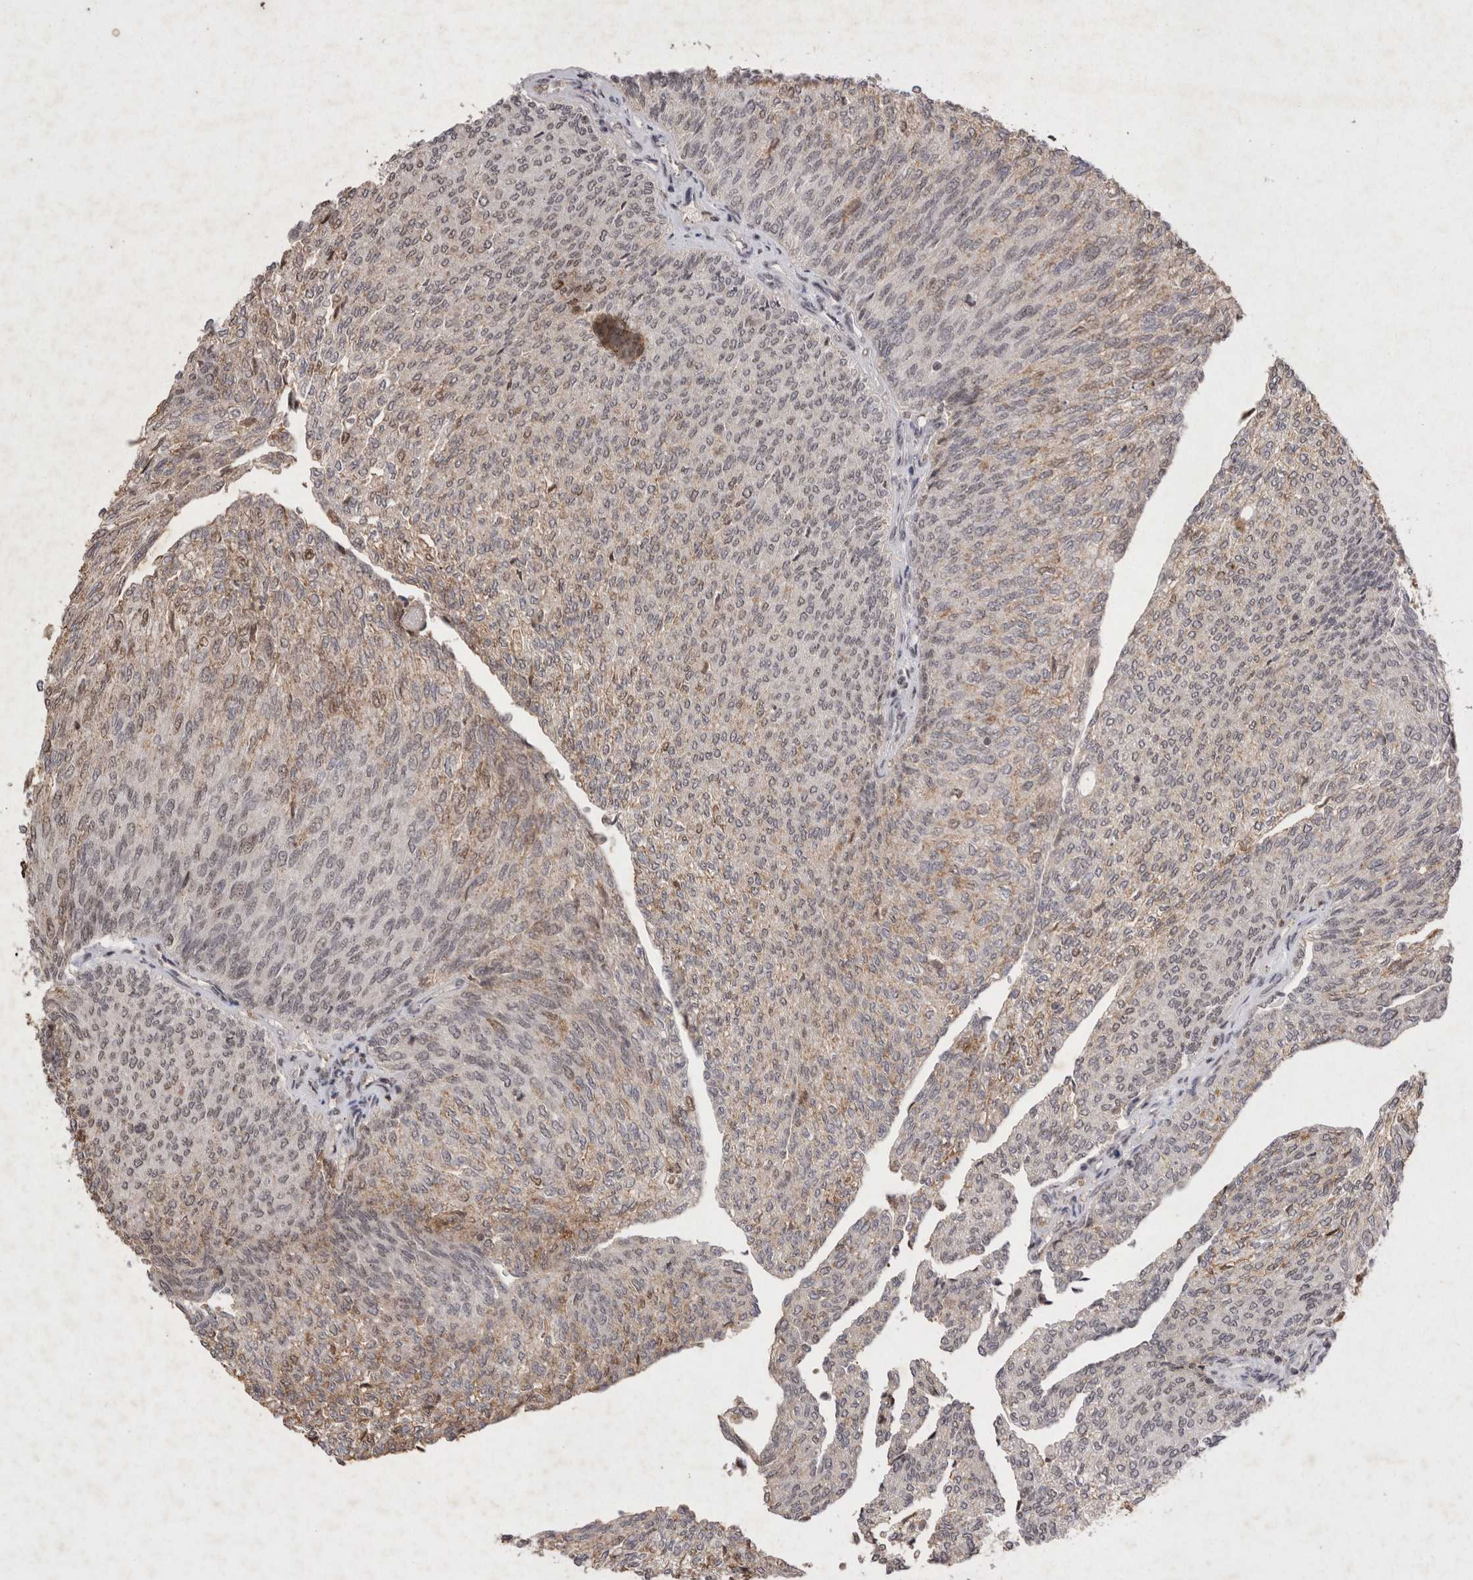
{"staining": {"intensity": "weak", "quantity": ">75%", "location": "cytoplasmic/membranous,nuclear"}, "tissue": "urothelial cancer", "cell_type": "Tumor cells", "image_type": "cancer", "snomed": [{"axis": "morphology", "description": "Urothelial carcinoma, Low grade"}, {"axis": "topography", "description": "Urinary bladder"}], "caption": "Immunohistochemical staining of human low-grade urothelial carcinoma displays weak cytoplasmic/membranous and nuclear protein expression in about >75% of tumor cells. (Brightfield microscopy of DAB IHC at high magnification).", "gene": "STK11", "patient": {"sex": "female", "age": 79}}